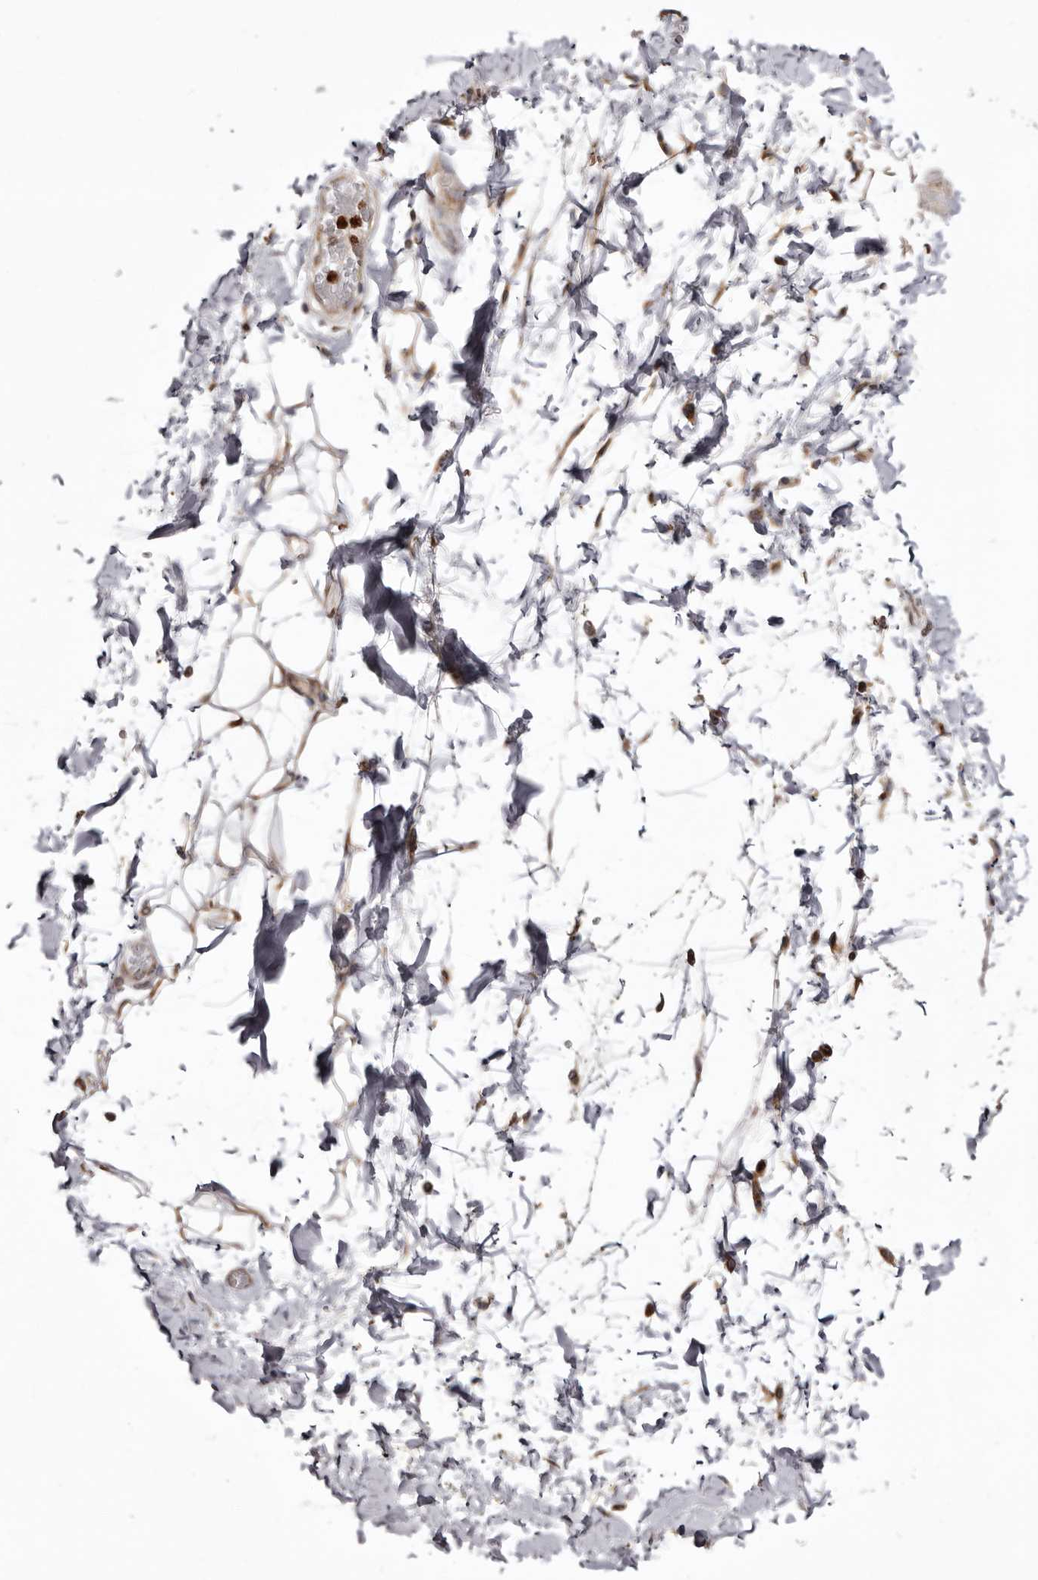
{"staining": {"intensity": "weak", "quantity": "25%-75%", "location": "cytoplasmic/membranous"}, "tissue": "adipose tissue", "cell_type": "Adipocytes", "image_type": "normal", "snomed": [{"axis": "morphology", "description": "Normal tissue, NOS"}, {"axis": "topography", "description": "Adipose tissue"}, {"axis": "topography", "description": "Vascular tissue"}, {"axis": "topography", "description": "Peripheral nerve tissue"}], "caption": "Adipose tissue stained with DAB IHC reveals low levels of weak cytoplasmic/membranous positivity in about 25%-75% of adipocytes. The staining was performed using DAB (3,3'-diaminobenzidine) to visualize the protein expression in brown, while the nuclei were stained in blue with hematoxylin (Magnification: 20x).", "gene": "C4orf3", "patient": {"sex": "male", "age": 25}}